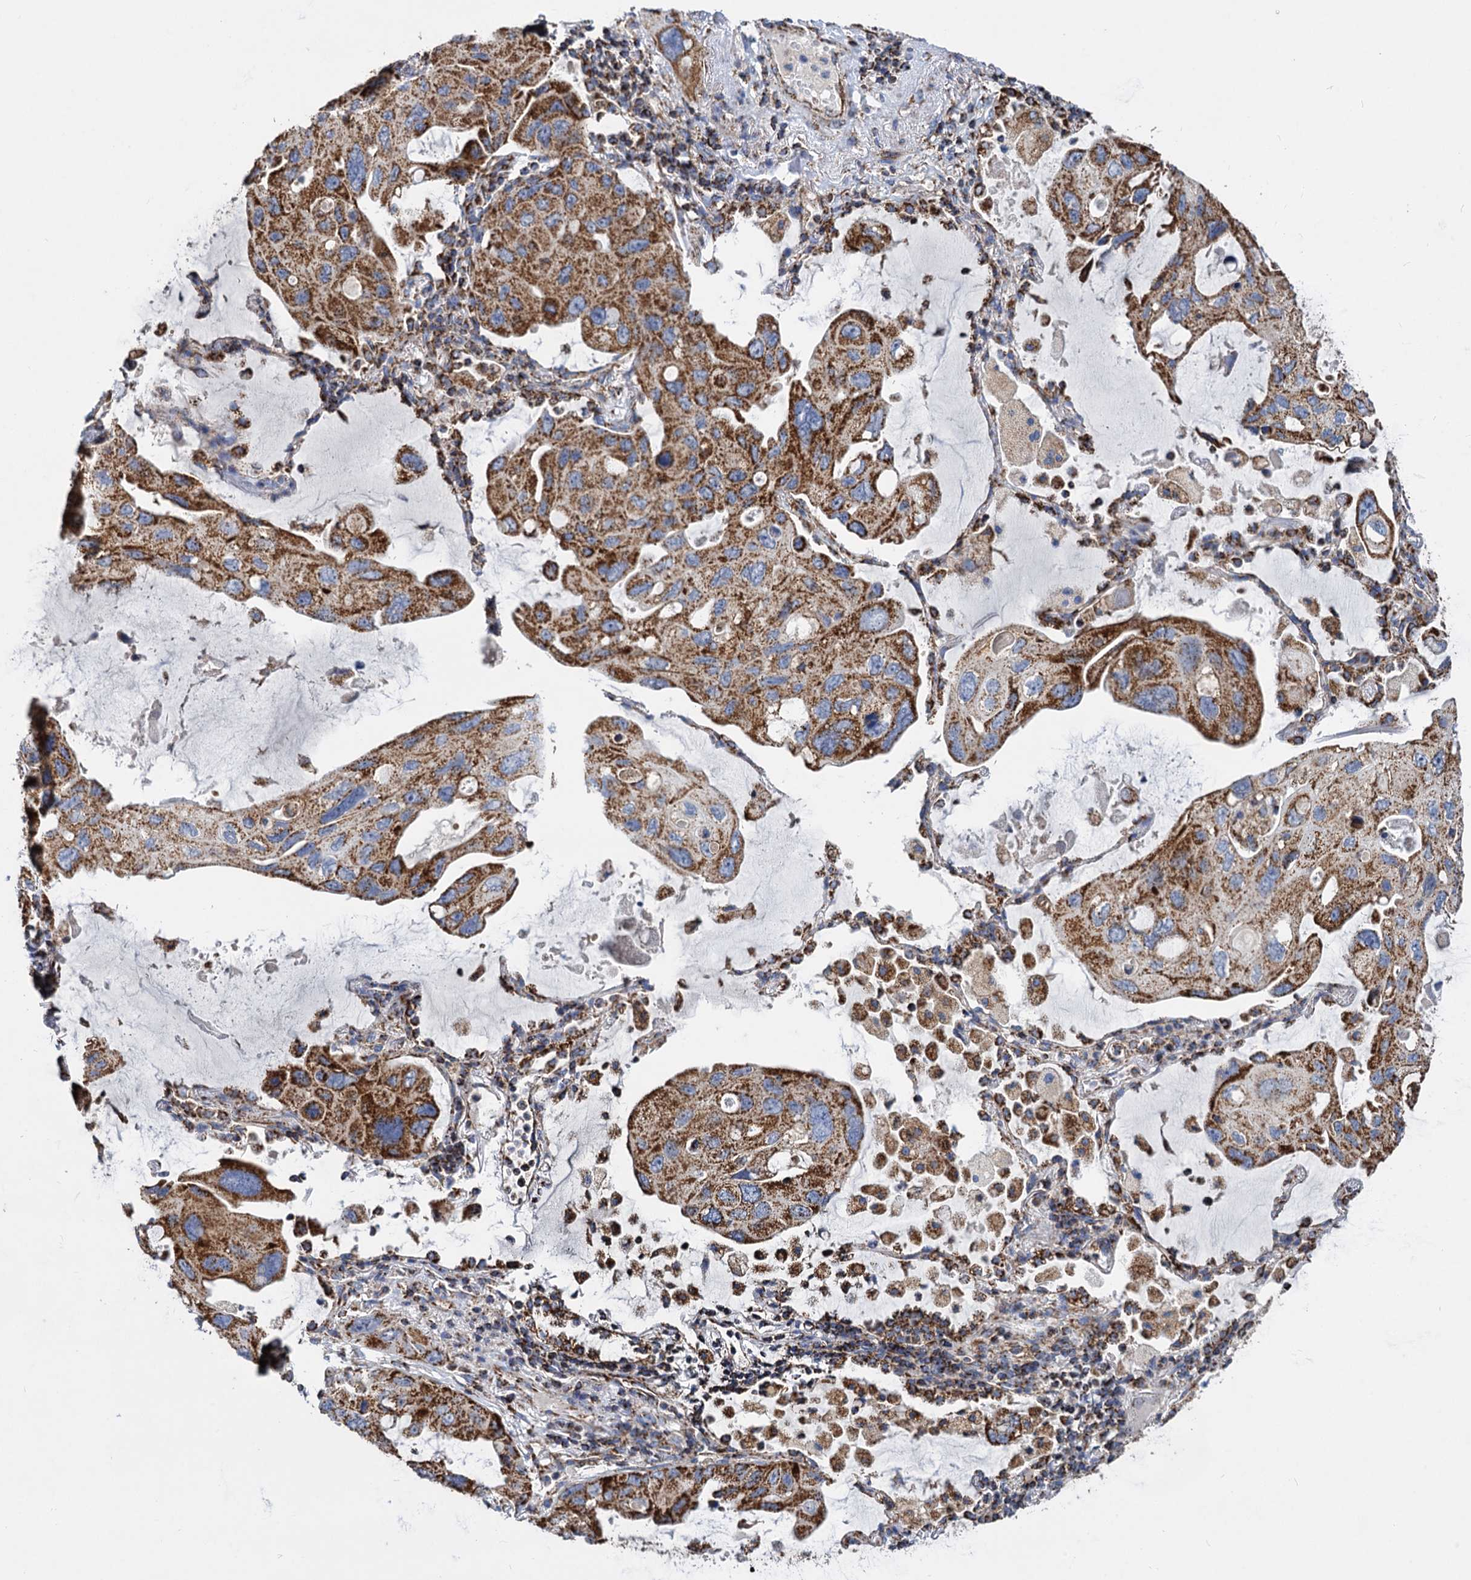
{"staining": {"intensity": "strong", "quantity": ">75%", "location": "cytoplasmic/membranous"}, "tissue": "lung cancer", "cell_type": "Tumor cells", "image_type": "cancer", "snomed": [{"axis": "morphology", "description": "Squamous cell carcinoma, NOS"}, {"axis": "topography", "description": "Lung"}], "caption": "Squamous cell carcinoma (lung) stained with a brown dye shows strong cytoplasmic/membranous positive staining in approximately >75% of tumor cells.", "gene": "TIMM10", "patient": {"sex": "female", "age": 73}}